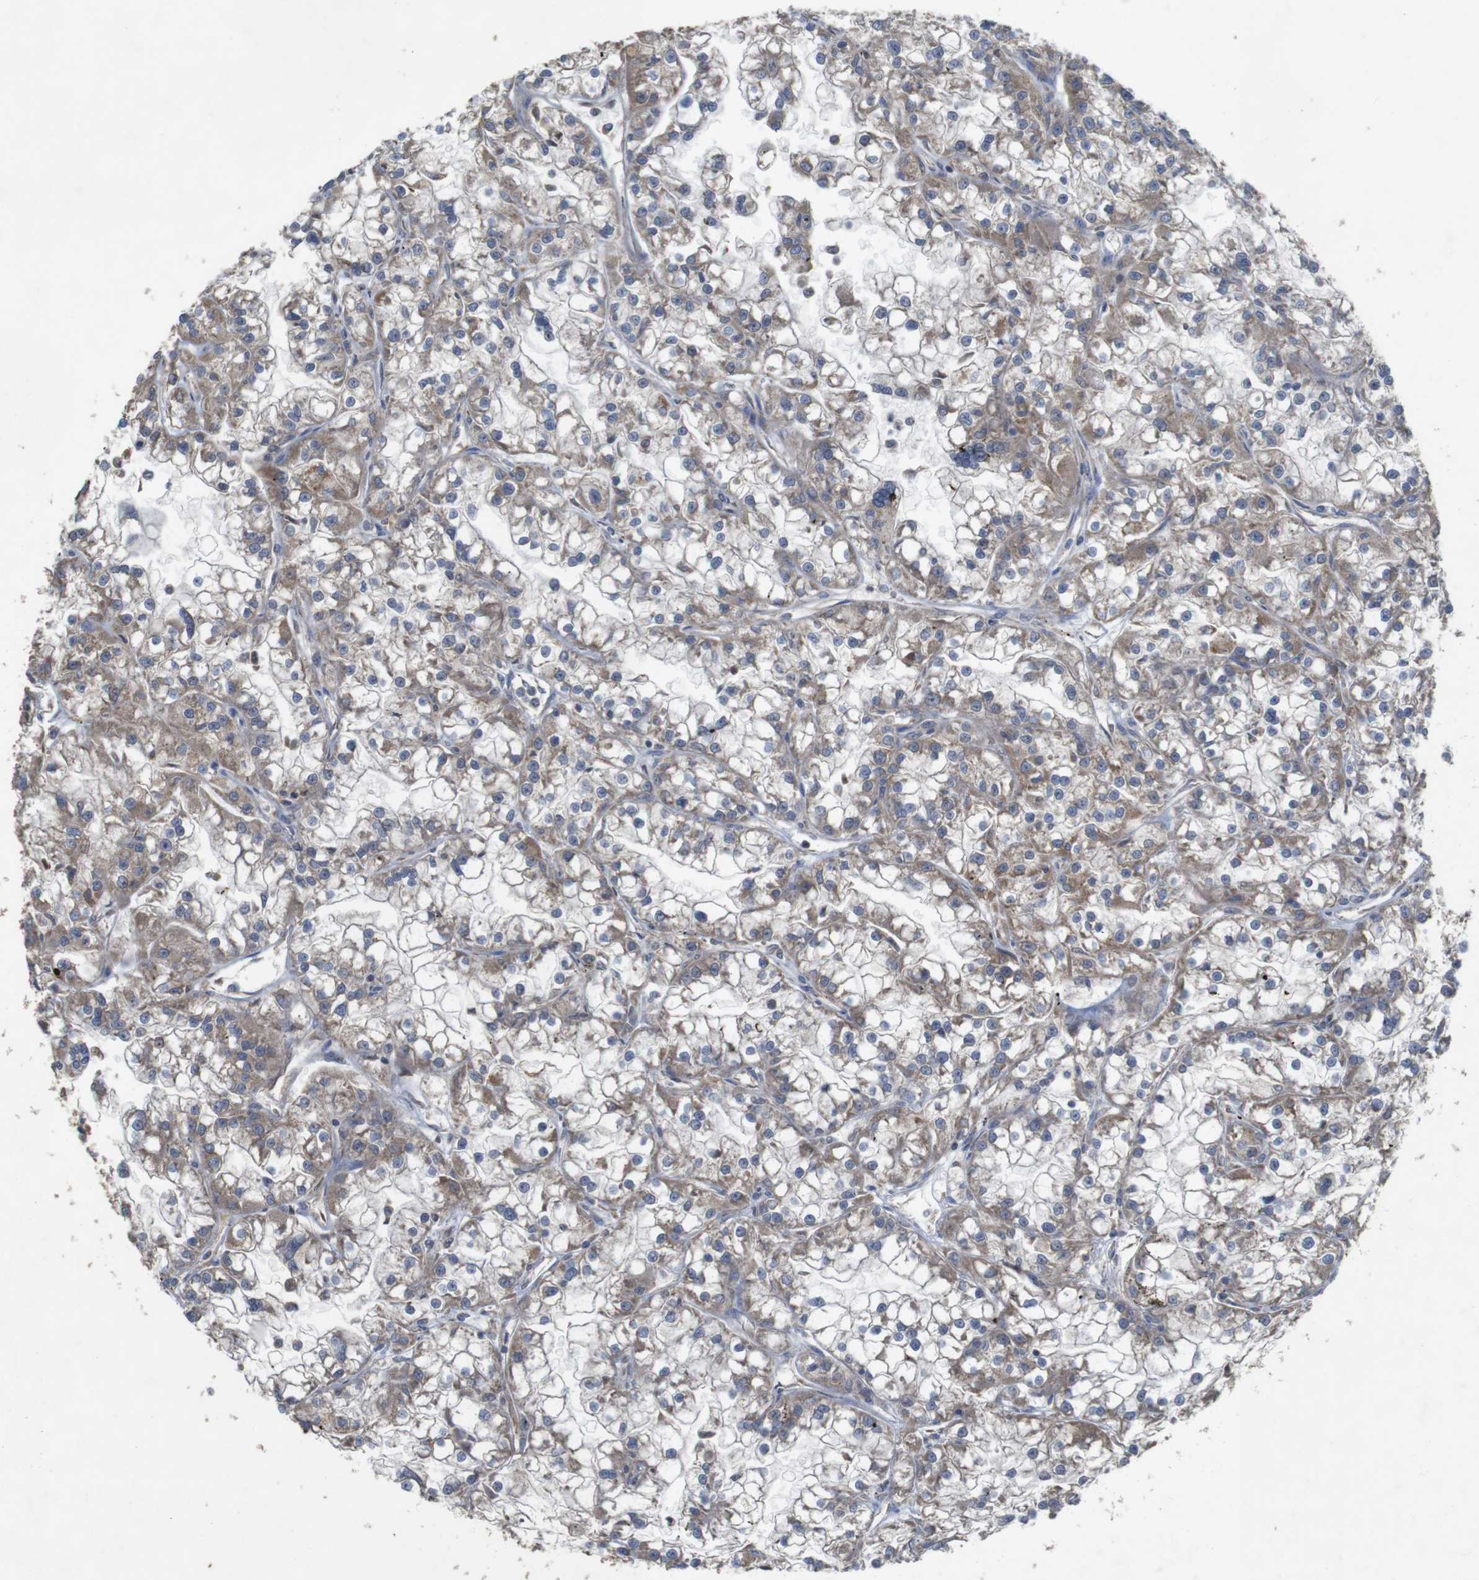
{"staining": {"intensity": "moderate", "quantity": "25%-75%", "location": "cytoplasmic/membranous"}, "tissue": "renal cancer", "cell_type": "Tumor cells", "image_type": "cancer", "snomed": [{"axis": "morphology", "description": "Adenocarcinoma, NOS"}, {"axis": "topography", "description": "Kidney"}], "caption": "Tumor cells show moderate cytoplasmic/membranous expression in about 25%-75% of cells in renal cancer.", "gene": "KCNS3", "patient": {"sex": "female", "age": 52}}